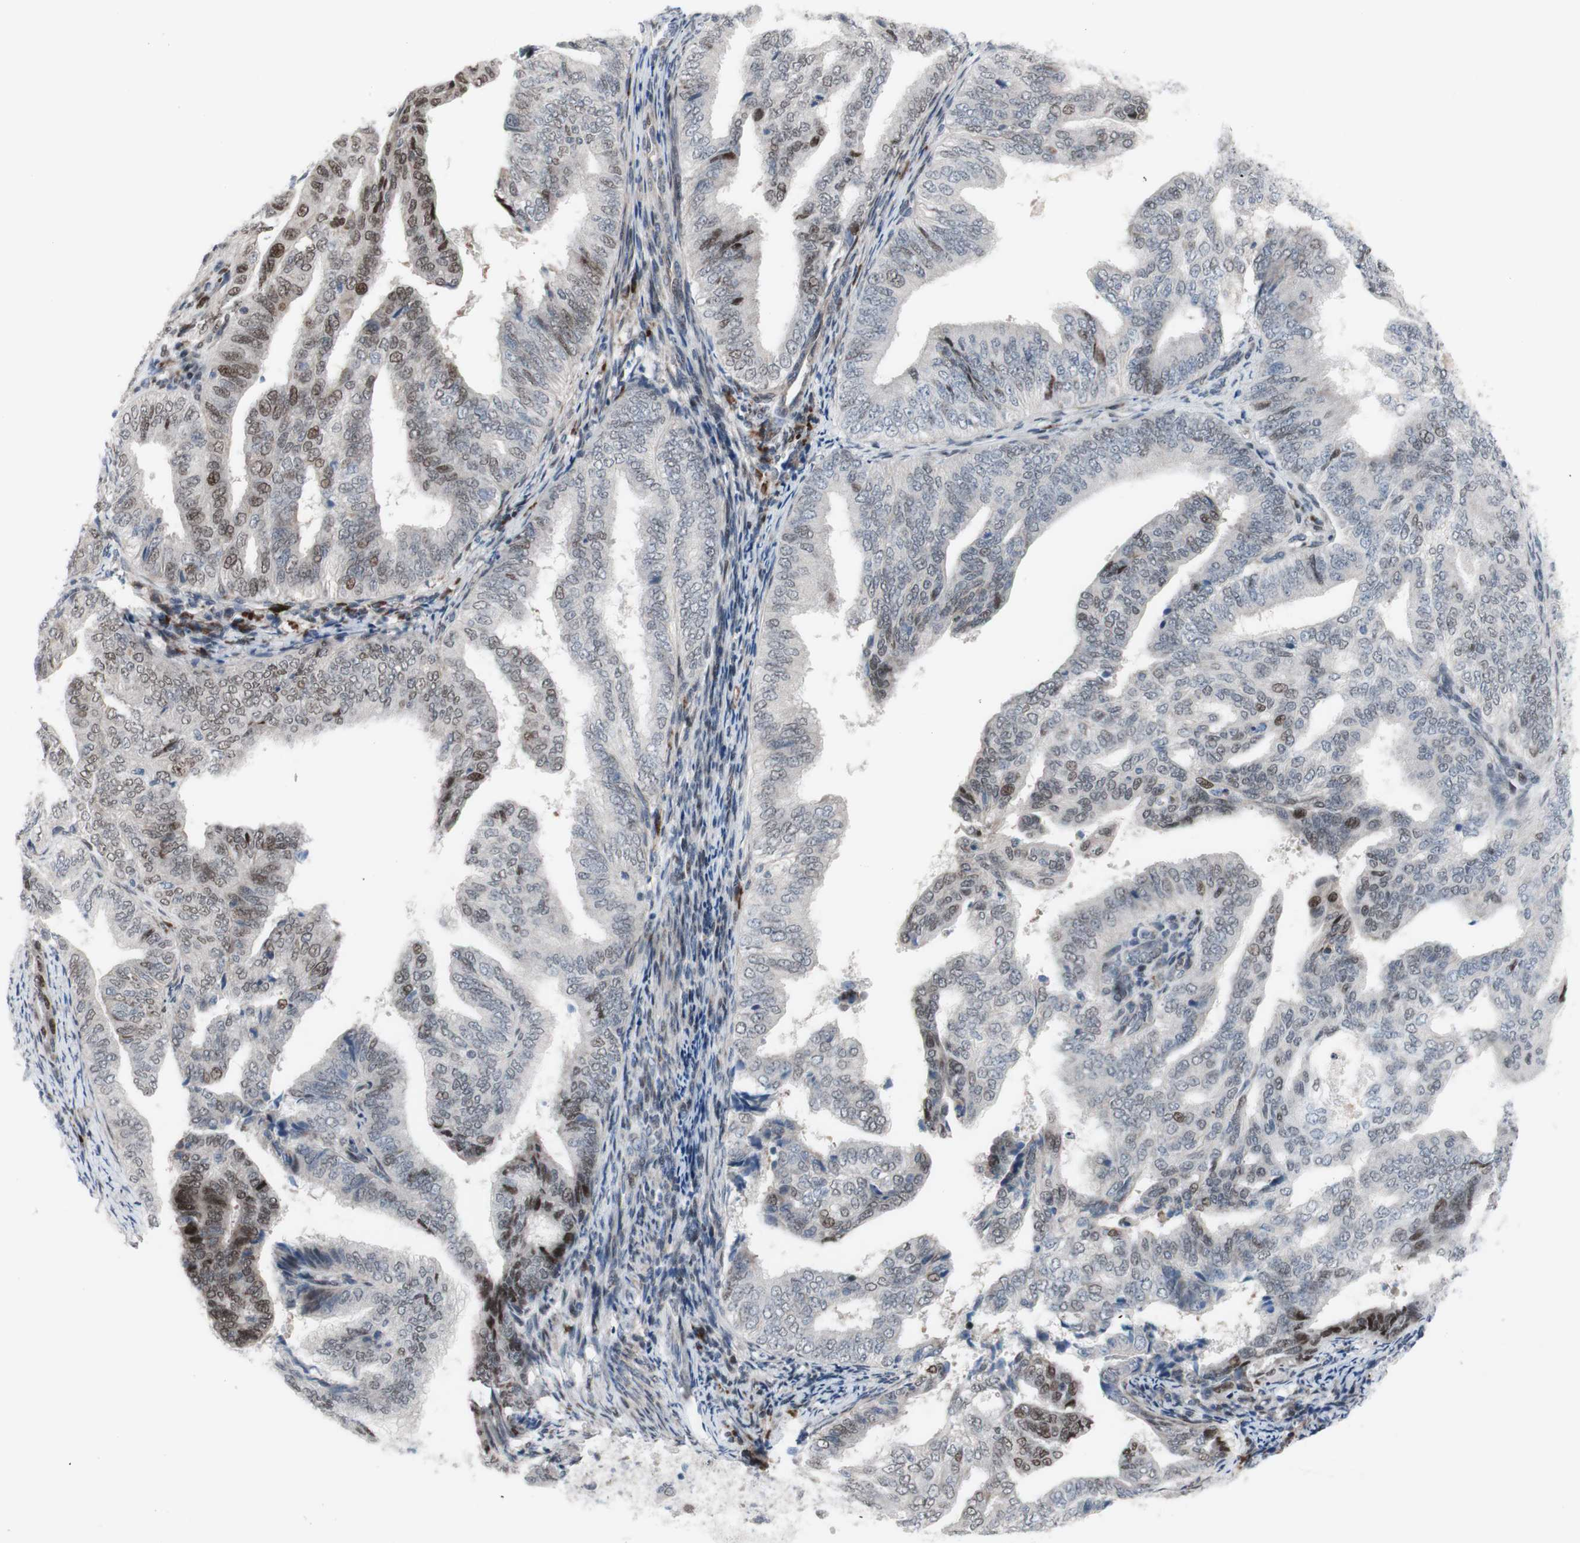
{"staining": {"intensity": "moderate", "quantity": "25%-75%", "location": "nuclear"}, "tissue": "endometrial cancer", "cell_type": "Tumor cells", "image_type": "cancer", "snomed": [{"axis": "morphology", "description": "Adenocarcinoma, NOS"}, {"axis": "topography", "description": "Endometrium"}], "caption": "High-magnification brightfield microscopy of endometrial adenocarcinoma stained with DAB (3,3'-diaminobenzidine) (brown) and counterstained with hematoxylin (blue). tumor cells exhibit moderate nuclear positivity is identified in approximately25%-75% of cells.", "gene": "PHTF2", "patient": {"sex": "female", "age": 58}}